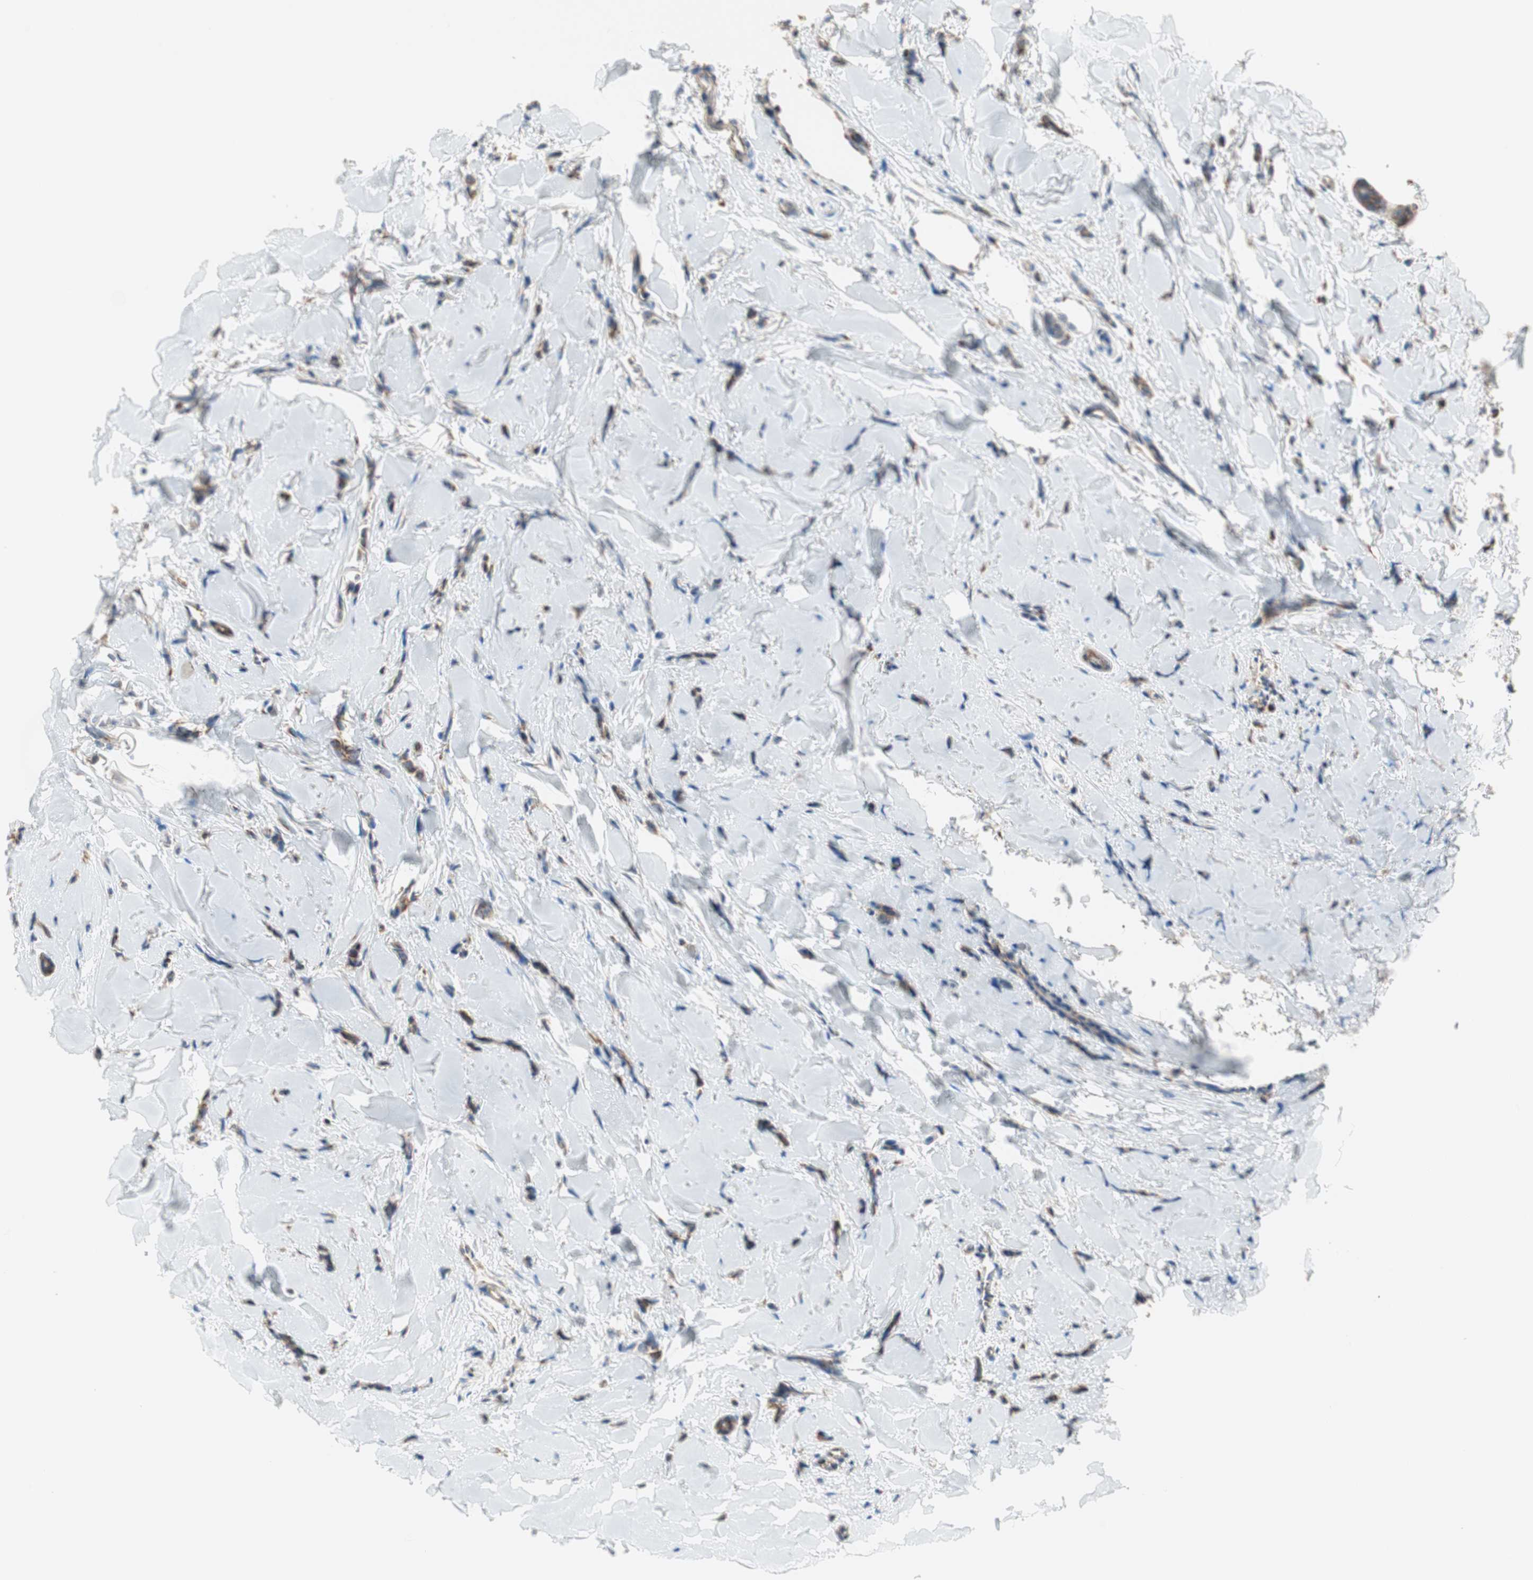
{"staining": {"intensity": "moderate", "quantity": ">75%", "location": "cytoplasmic/membranous"}, "tissue": "breast cancer", "cell_type": "Tumor cells", "image_type": "cancer", "snomed": [{"axis": "morphology", "description": "Lobular carcinoma"}, {"axis": "topography", "description": "Skin"}, {"axis": "topography", "description": "Breast"}], "caption": "Human breast cancer stained with a brown dye demonstrates moderate cytoplasmic/membranous positive expression in about >75% of tumor cells.", "gene": "TST", "patient": {"sex": "female", "age": 46}}